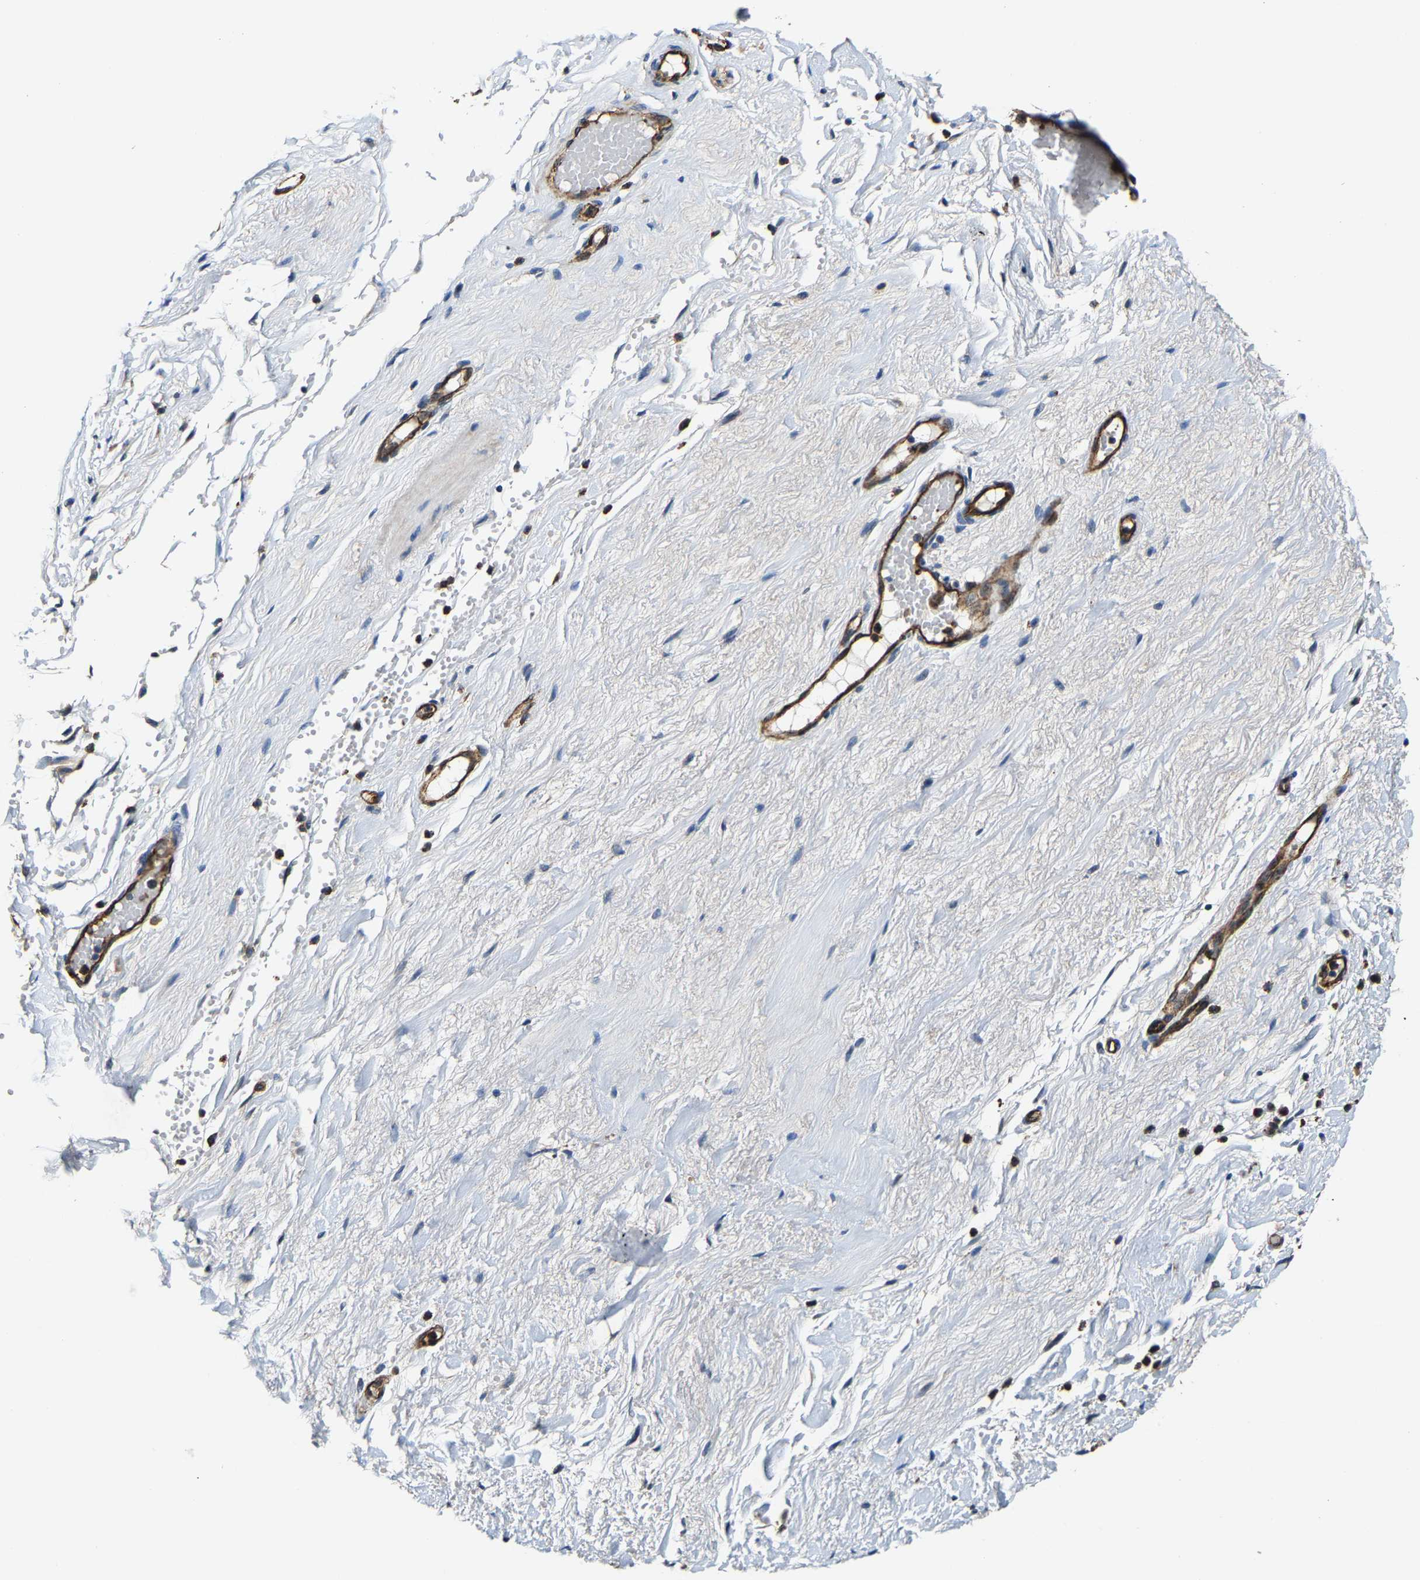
{"staining": {"intensity": "moderate", "quantity": ">75%", "location": "cytoplasmic/membranous"}, "tissue": "adipose tissue", "cell_type": "Adipocytes", "image_type": "normal", "snomed": [{"axis": "morphology", "description": "Normal tissue, NOS"}, {"axis": "topography", "description": "Soft tissue"}], "caption": "The immunohistochemical stain labels moderate cytoplasmic/membranous expression in adipocytes of unremarkable adipose tissue. Using DAB (3,3'-diaminobenzidine) (brown) and hematoxylin (blue) stains, captured at high magnification using brightfield microscopy.", "gene": "GFRA3", "patient": {"sex": "male", "age": 72}}